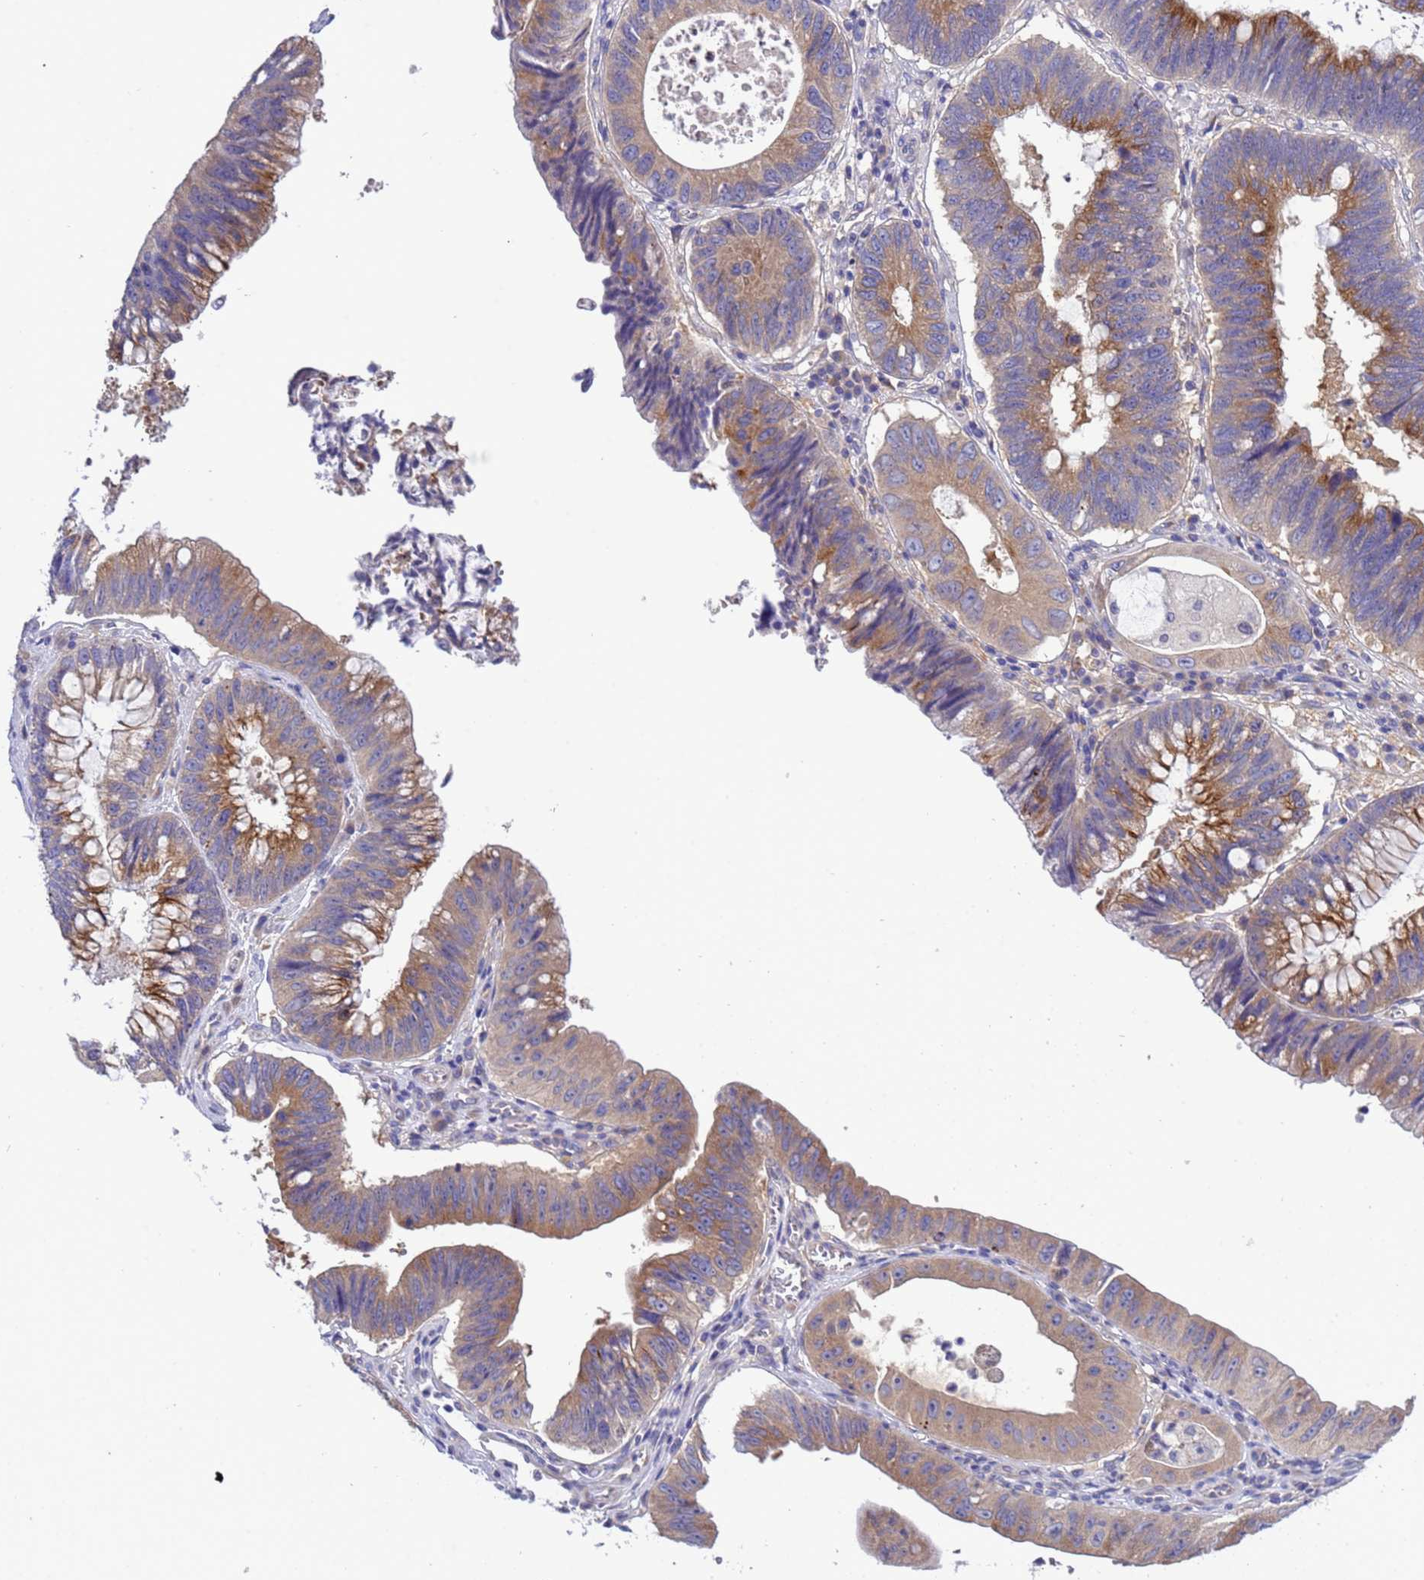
{"staining": {"intensity": "moderate", "quantity": ">75%", "location": "cytoplasmic/membranous"}, "tissue": "stomach cancer", "cell_type": "Tumor cells", "image_type": "cancer", "snomed": [{"axis": "morphology", "description": "Adenocarcinoma, NOS"}, {"axis": "topography", "description": "Stomach"}], "caption": "Moderate cytoplasmic/membranous positivity for a protein is identified in approximately >75% of tumor cells of adenocarcinoma (stomach) using immunohistochemistry.", "gene": "RC3H2", "patient": {"sex": "male", "age": 59}}